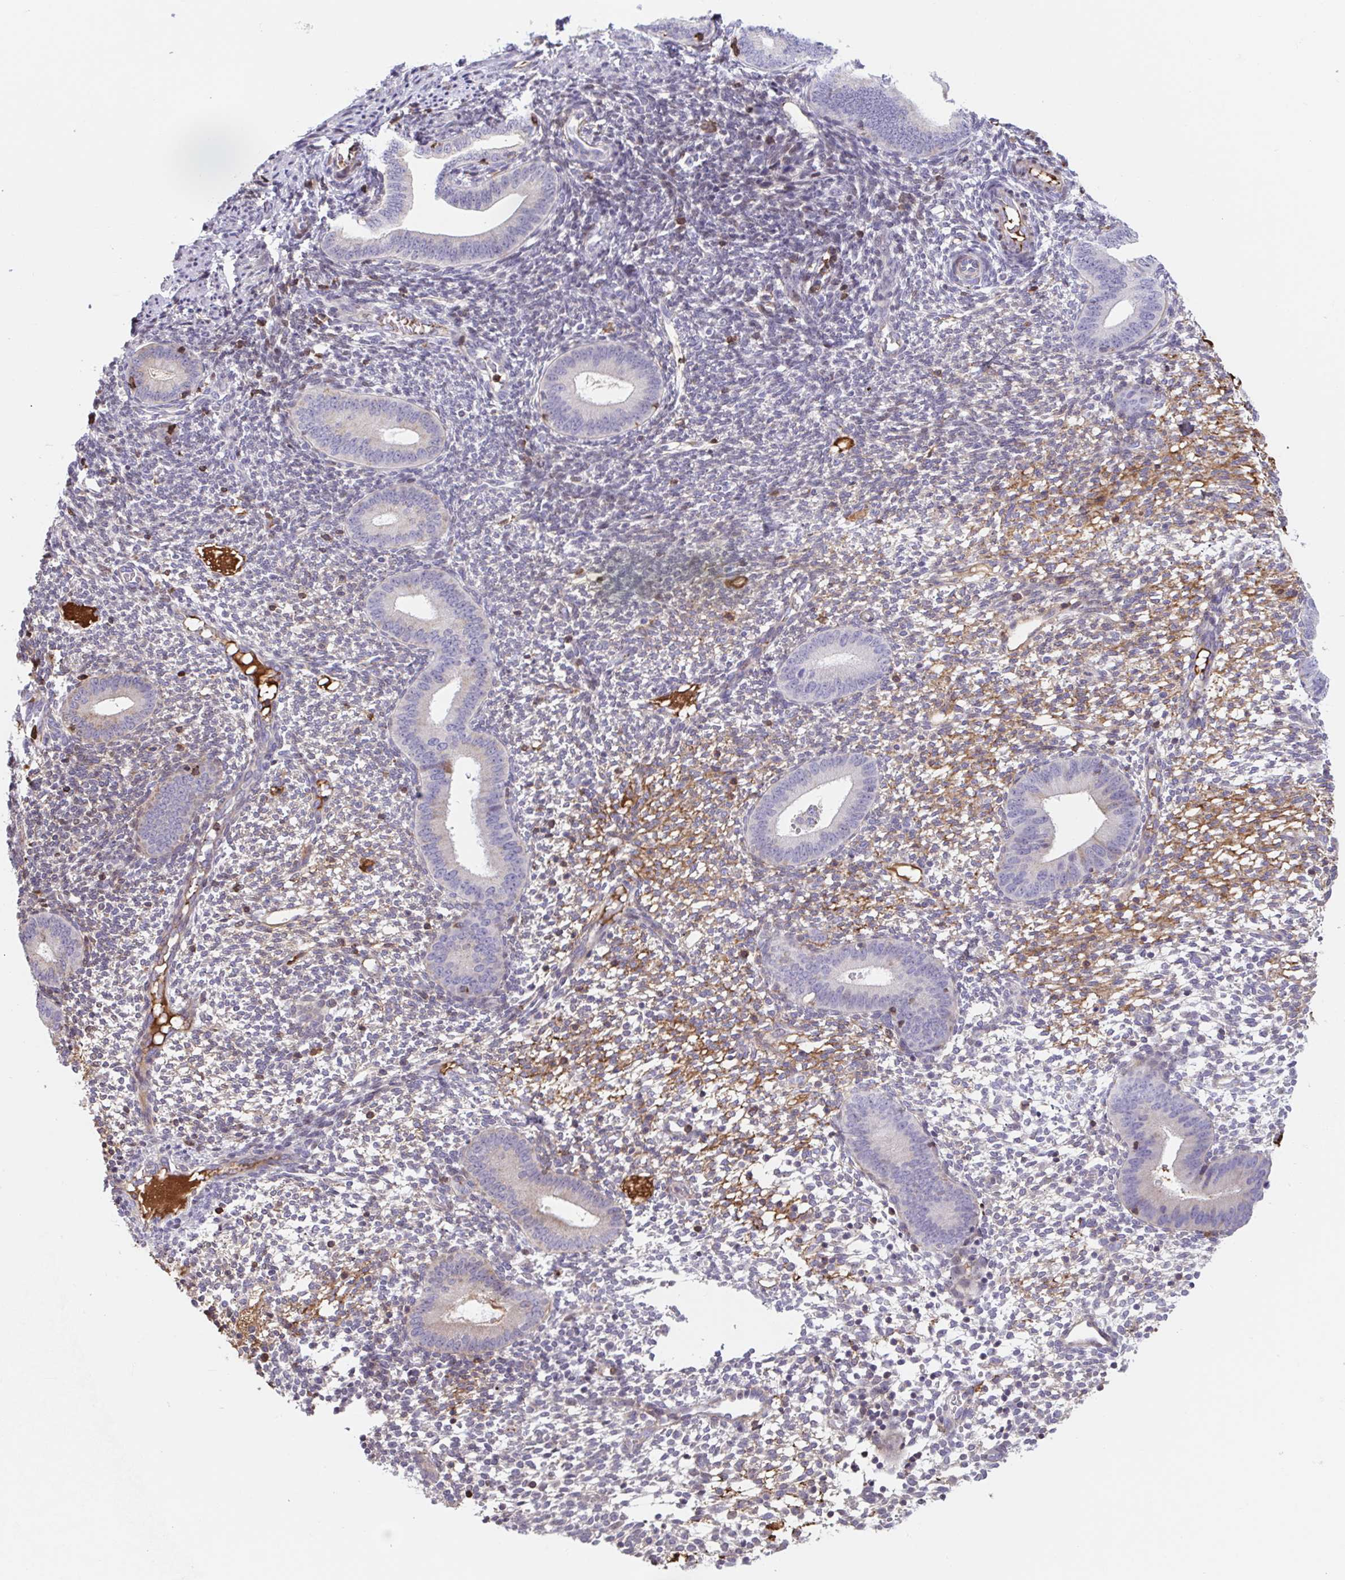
{"staining": {"intensity": "negative", "quantity": "none", "location": "none"}, "tissue": "endometrium", "cell_type": "Cells in endometrial stroma", "image_type": "normal", "snomed": [{"axis": "morphology", "description": "Normal tissue, NOS"}, {"axis": "topography", "description": "Endometrium"}], "caption": "DAB immunohistochemical staining of unremarkable endometrium displays no significant positivity in cells in endometrial stroma. (DAB (3,3'-diaminobenzidine) immunohistochemistry (IHC) visualized using brightfield microscopy, high magnification).", "gene": "TPRG1", "patient": {"sex": "female", "age": 40}}